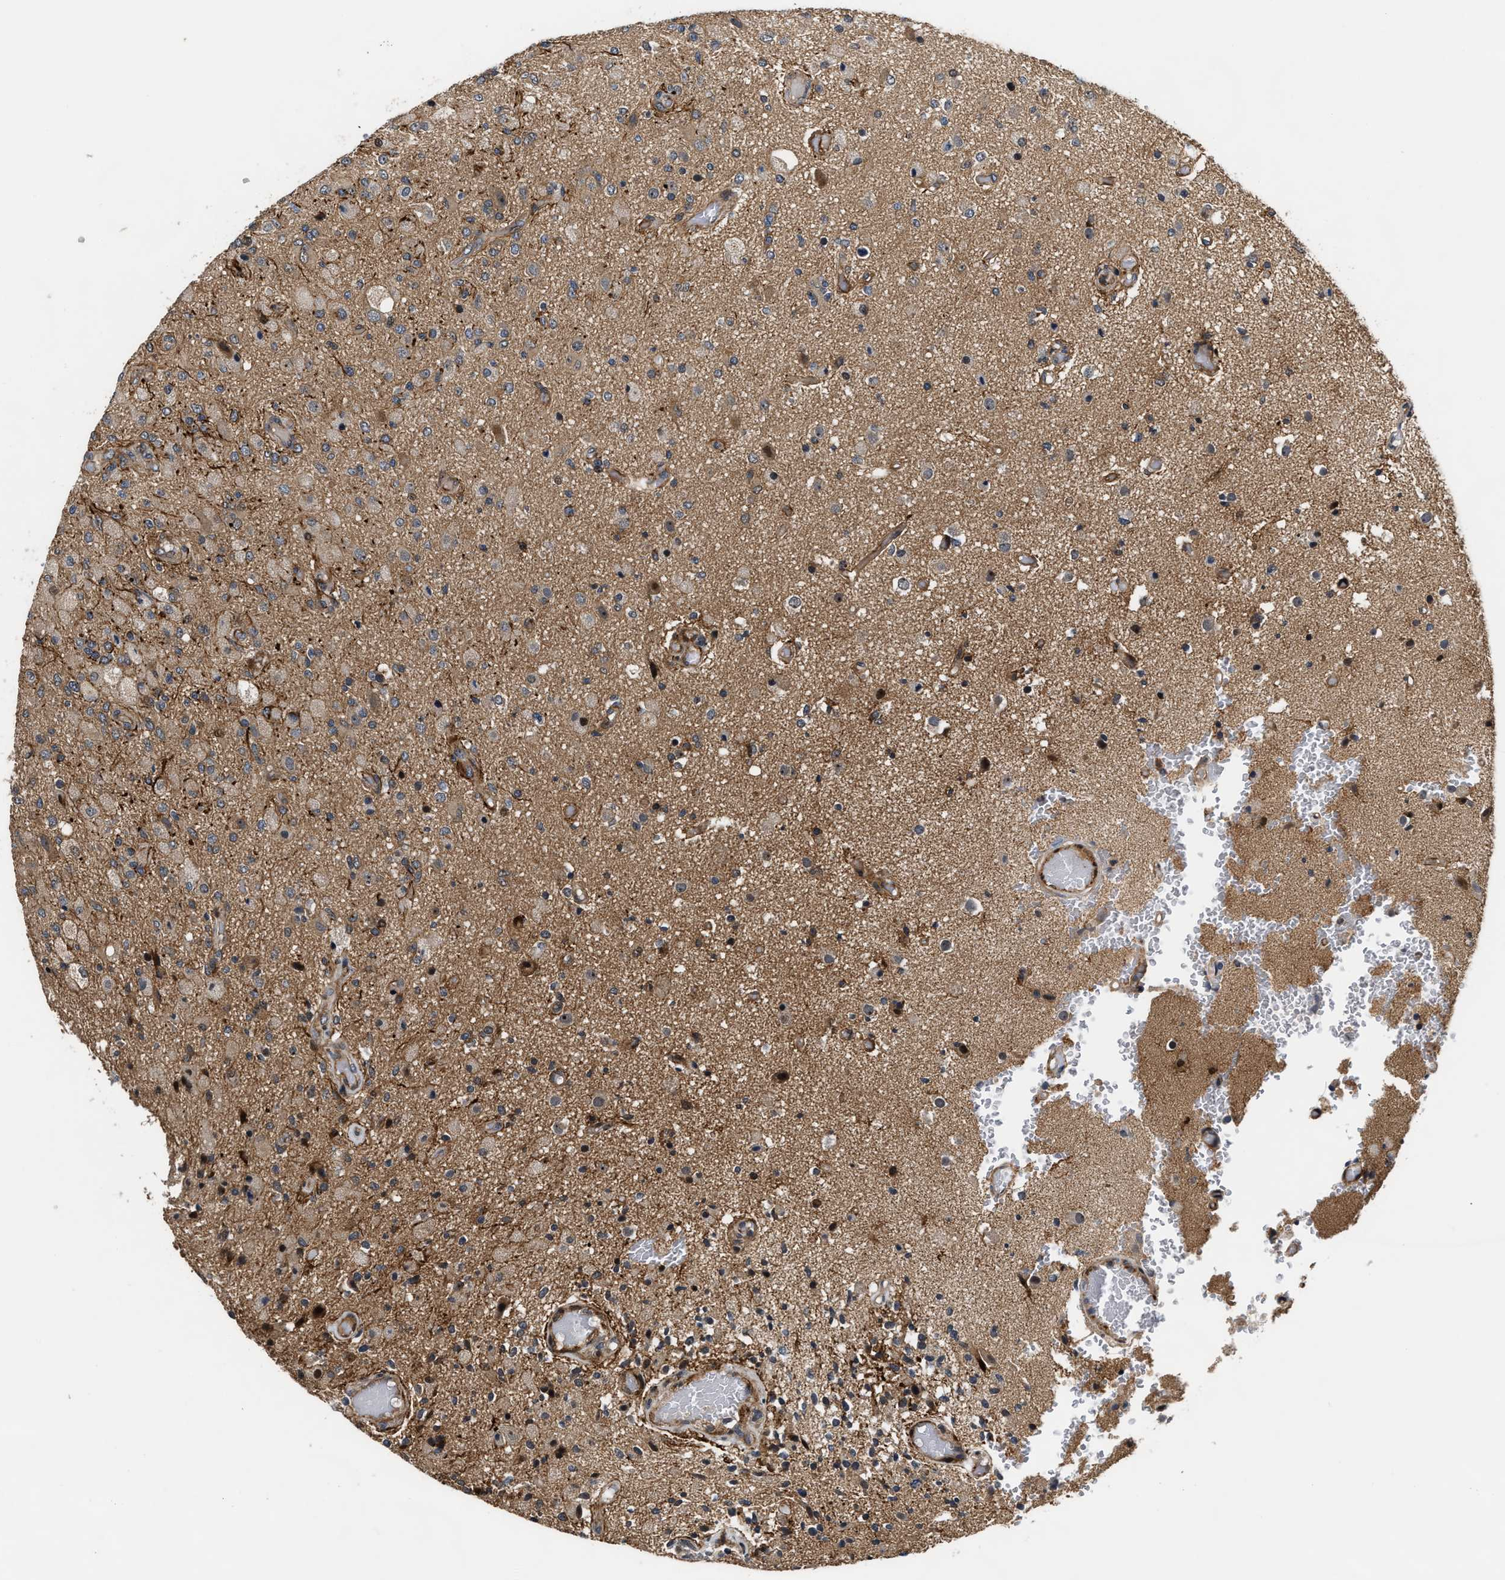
{"staining": {"intensity": "weak", "quantity": "25%-75%", "location": "cytoplasmic/membranous"}, "tissue": "glioma", "cell_type": "Tumor cells", "image_type": "cancer", "snomed": [{"axis": "morphology", "description": "Normal tissue, NOS"}, {"axis": "morphology", "description": "Glioma, malignant, High grade"}, {"axis": "topography", "description": "Cerebral cortex"}], "caption": "Protein staining shows weak cytoplasmic/membranous expression in about 25%-75% of tumor cells in glioma. Ihc stains the protein in brown and the nuclei are stained blue.", "gene": "ALDH3A2", "patient": {"sex": "male", "age": 77}}